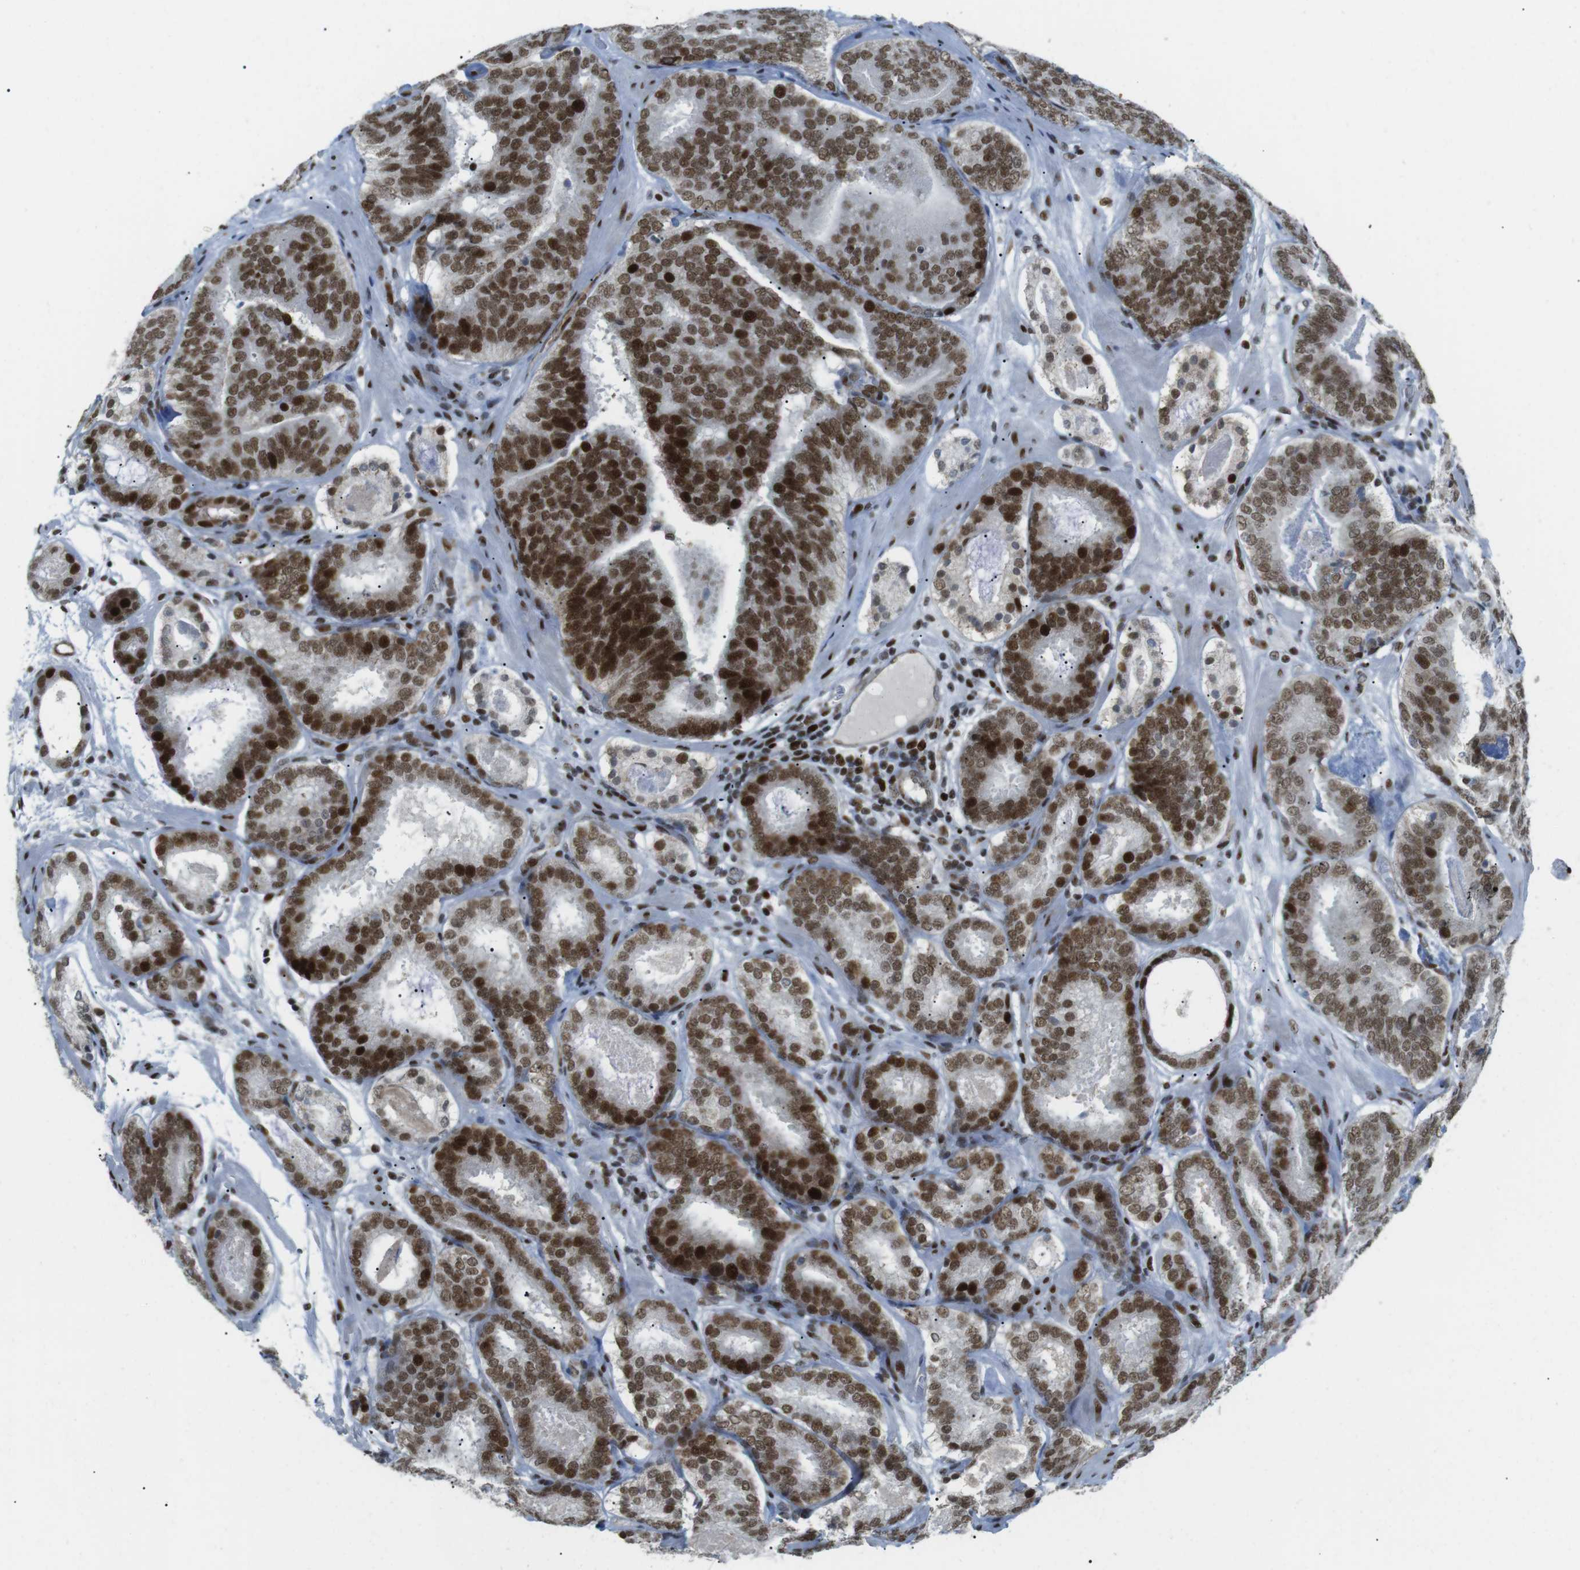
{"staining": {"intensity": "strong", "quantity": ">75%", "location": "nuclear"}, "tissue": "prostate cancer", "cell_type": "Tumor cells", "image_type": "cancer", "snomed": [{"axis": "morphology", "description": "Adenocarcinoma, Low grade"}, {"axis": "topography", "description": "Prostate"}], "caption": "Low-grade adenocarcinoma (prostate) tissue displays strong nuclear positivity in about >75% of tumor cells", "gene": "ARID1A", "patient": {"sex": "male", "age": 69}}